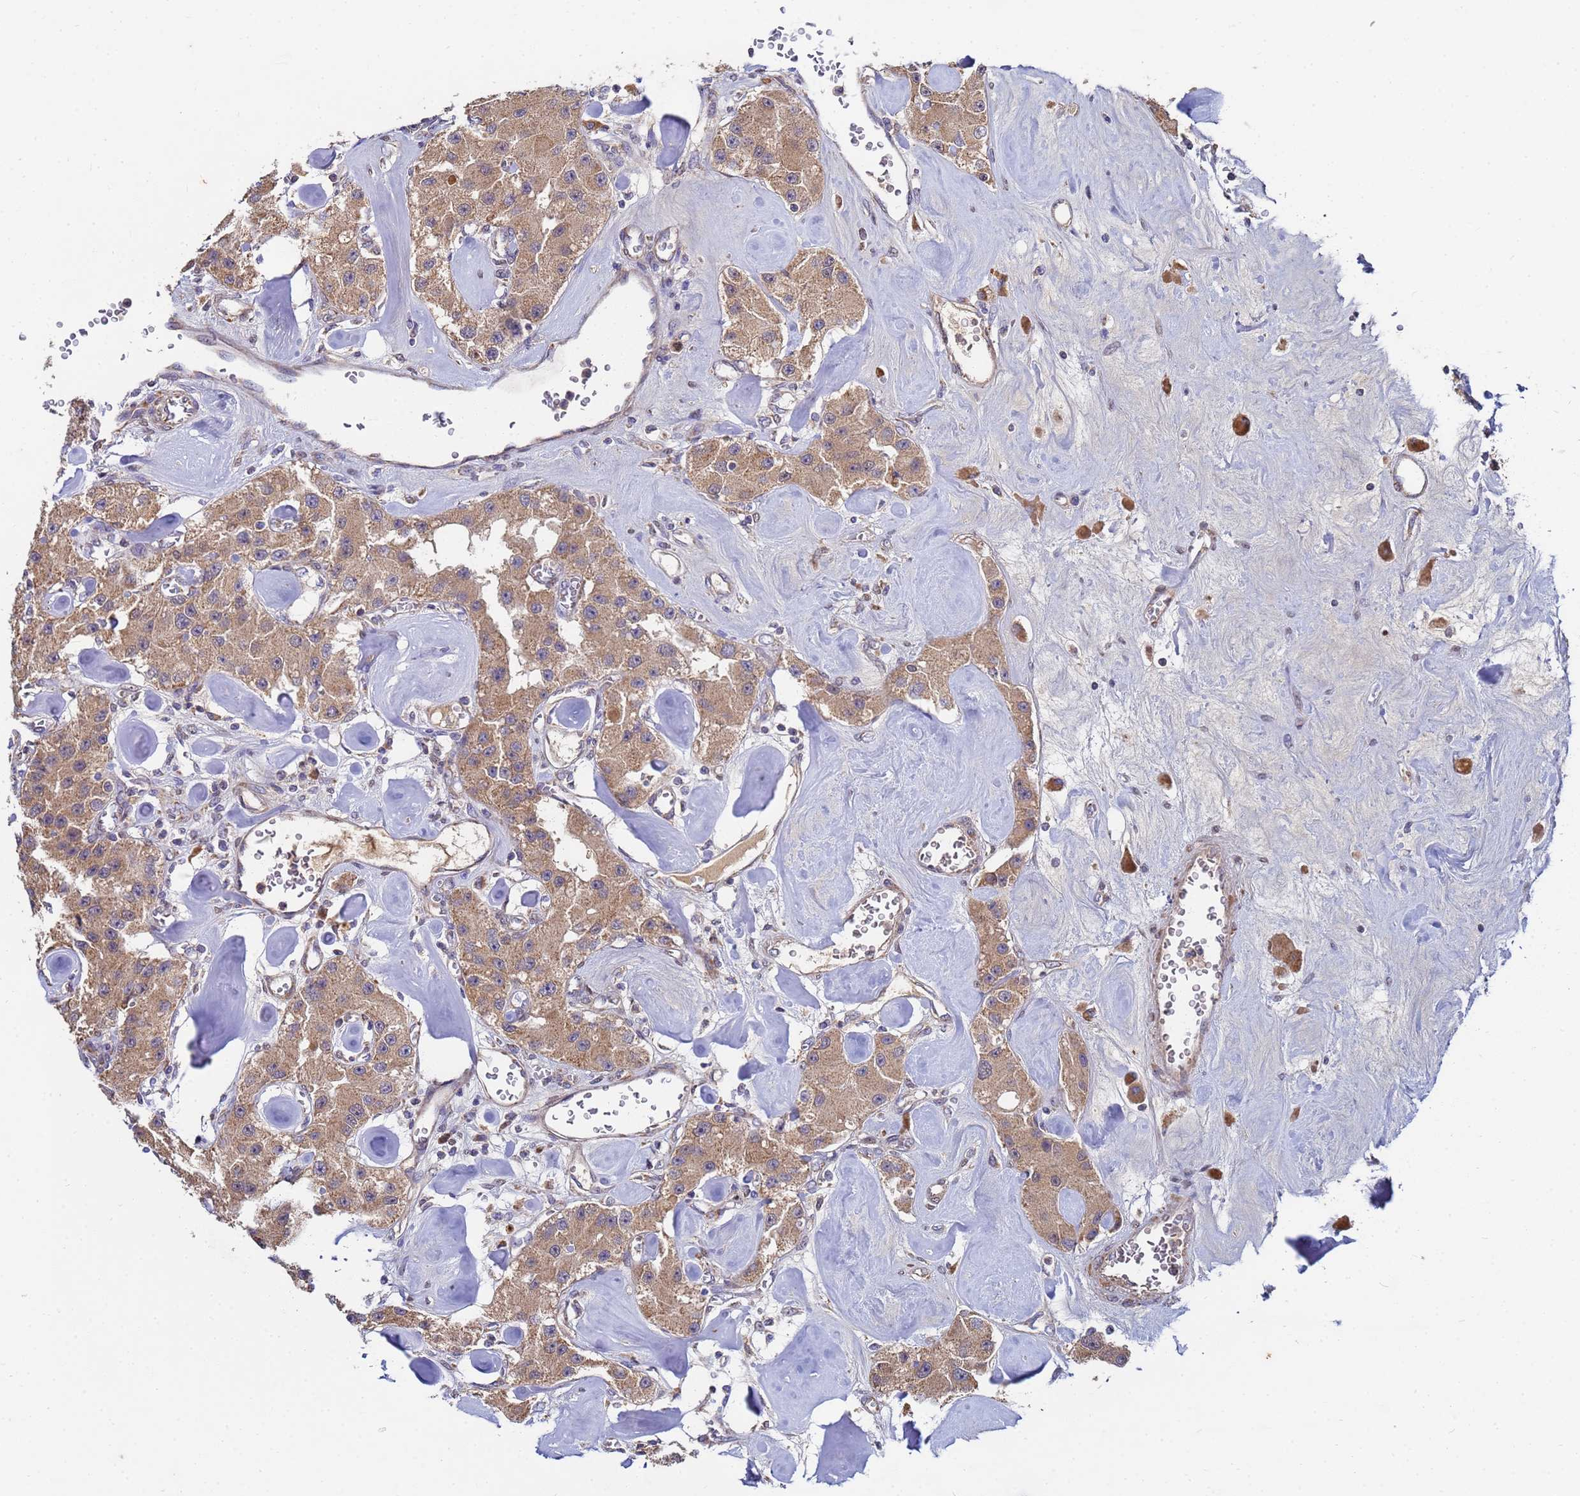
{"staining": {"intensity": "weak", "quantity": ">75%", "location": "cytoplasmic/membranous"}, "tissue": "carcinoid", "cell_type": "Tumor cells", "image_type": "cancer", "snomed": [{"axis": "morphology", "description": "Carcinoid, malignant, NOS"}, {"axis": "topography", "description": "Pancreas"}], "caption": "Malignant carcinoid stained with a brown dye reveals weak cytoplasmic/membranous positive staining in approximately >75% of tumor cells.", "gene": "C5orf34", "patient": {"sex": "male", "age": 41}}